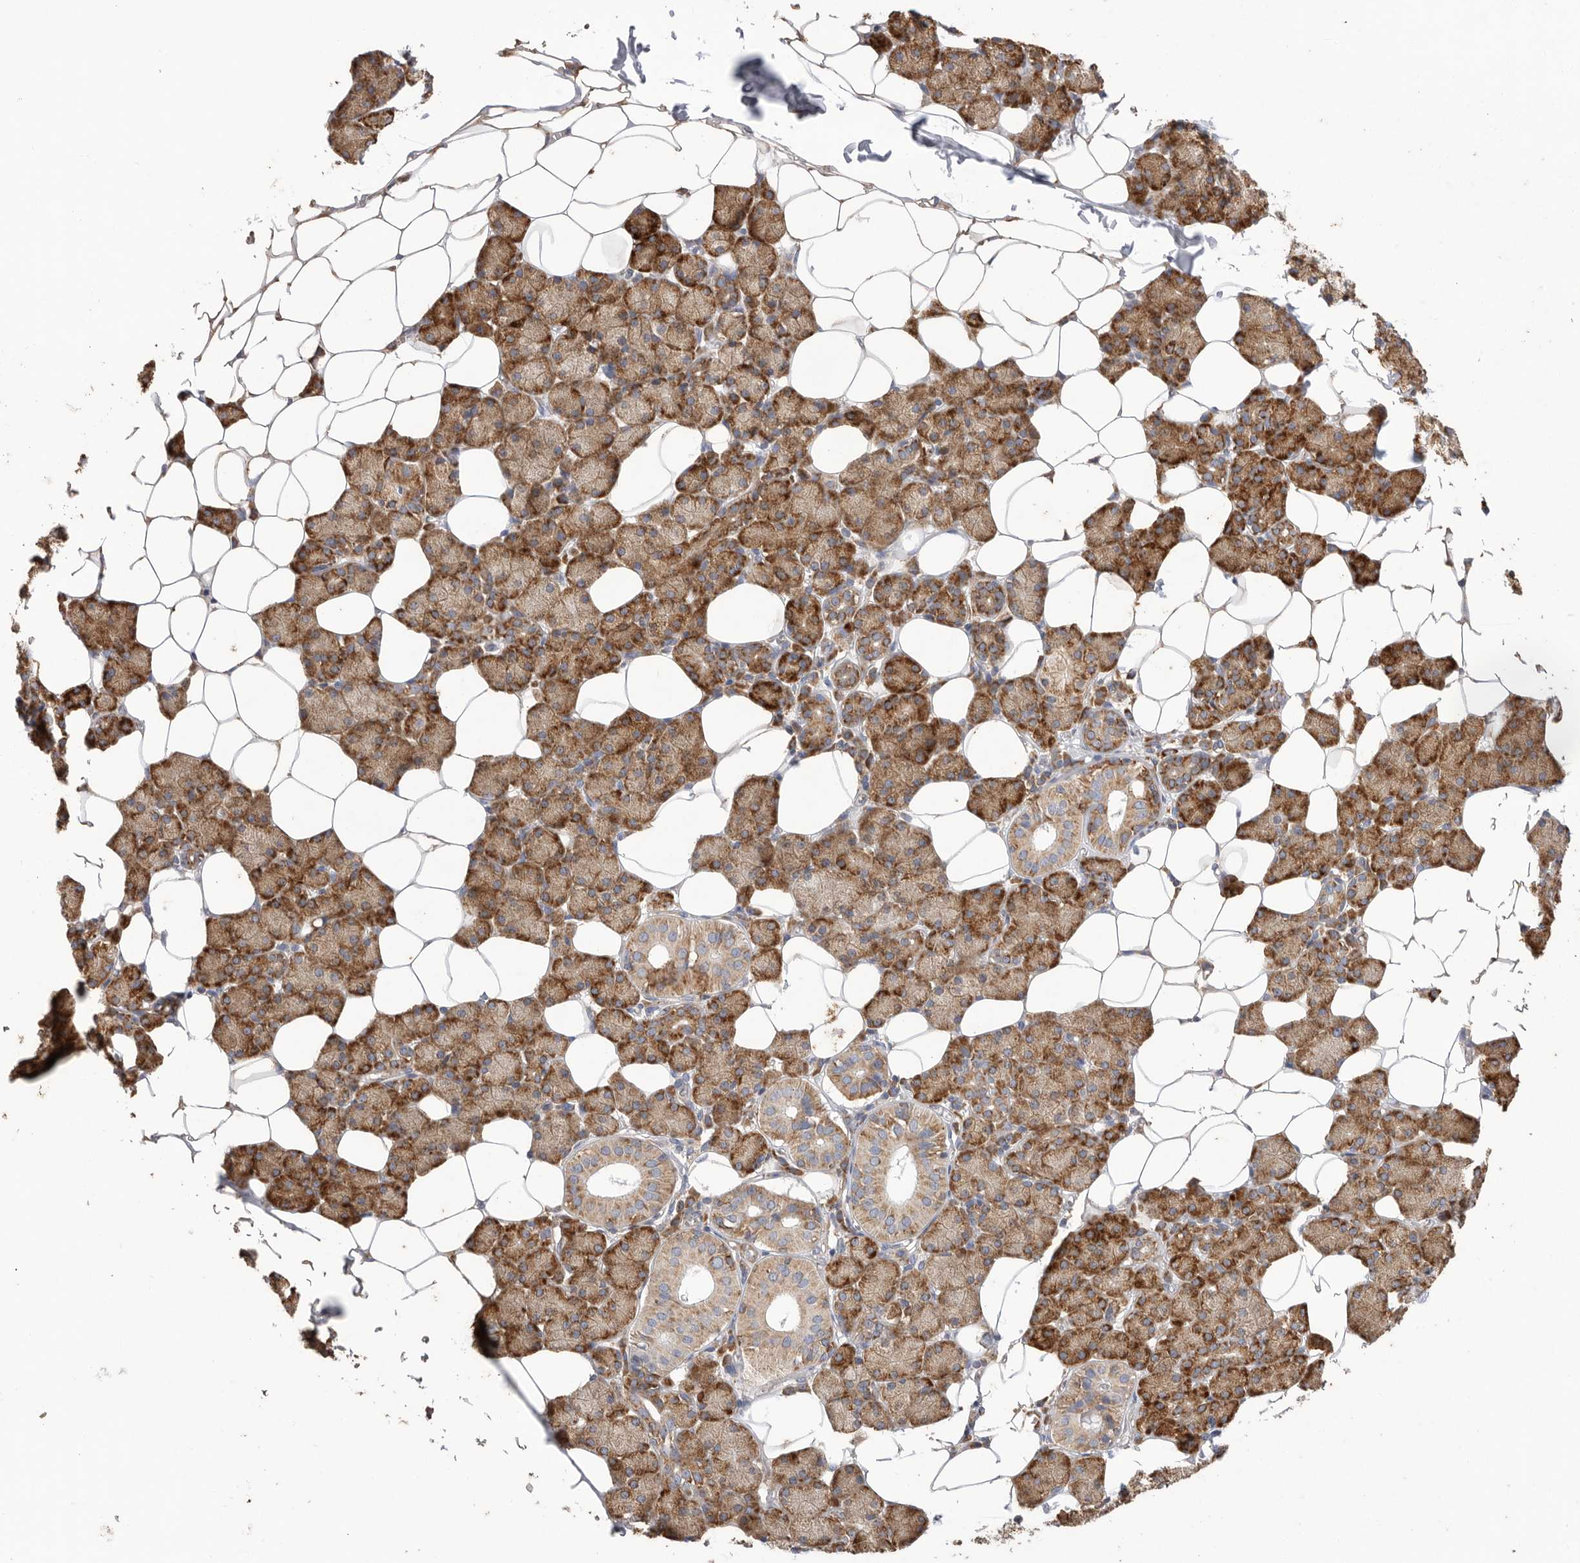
{"staining": {"intensity": "strong", "quantity": ">75%", "location": "cytoplasmic/membranous"}, "tissue": "salivary gland", "cell_type": "Glandular cells", "image_type": "normal", "snomed": [{"axis": "morphology", "description": "Normal tissue, NOS"}, {"axis": "topography", "description": "Salivary gland"}], "caption": "High-magnification brightfield microscopy of benign salivary gland stained with DAB (3,3'-diaminobenzidine) (brown) and counterstained with hematoxylin (blue). glandular cells exhibit strong cytoplasmic/membranous positivity is identified in about>75% of cells.", "gene": "SERBP1", "patient": {"sex": "female", "age": 33}}